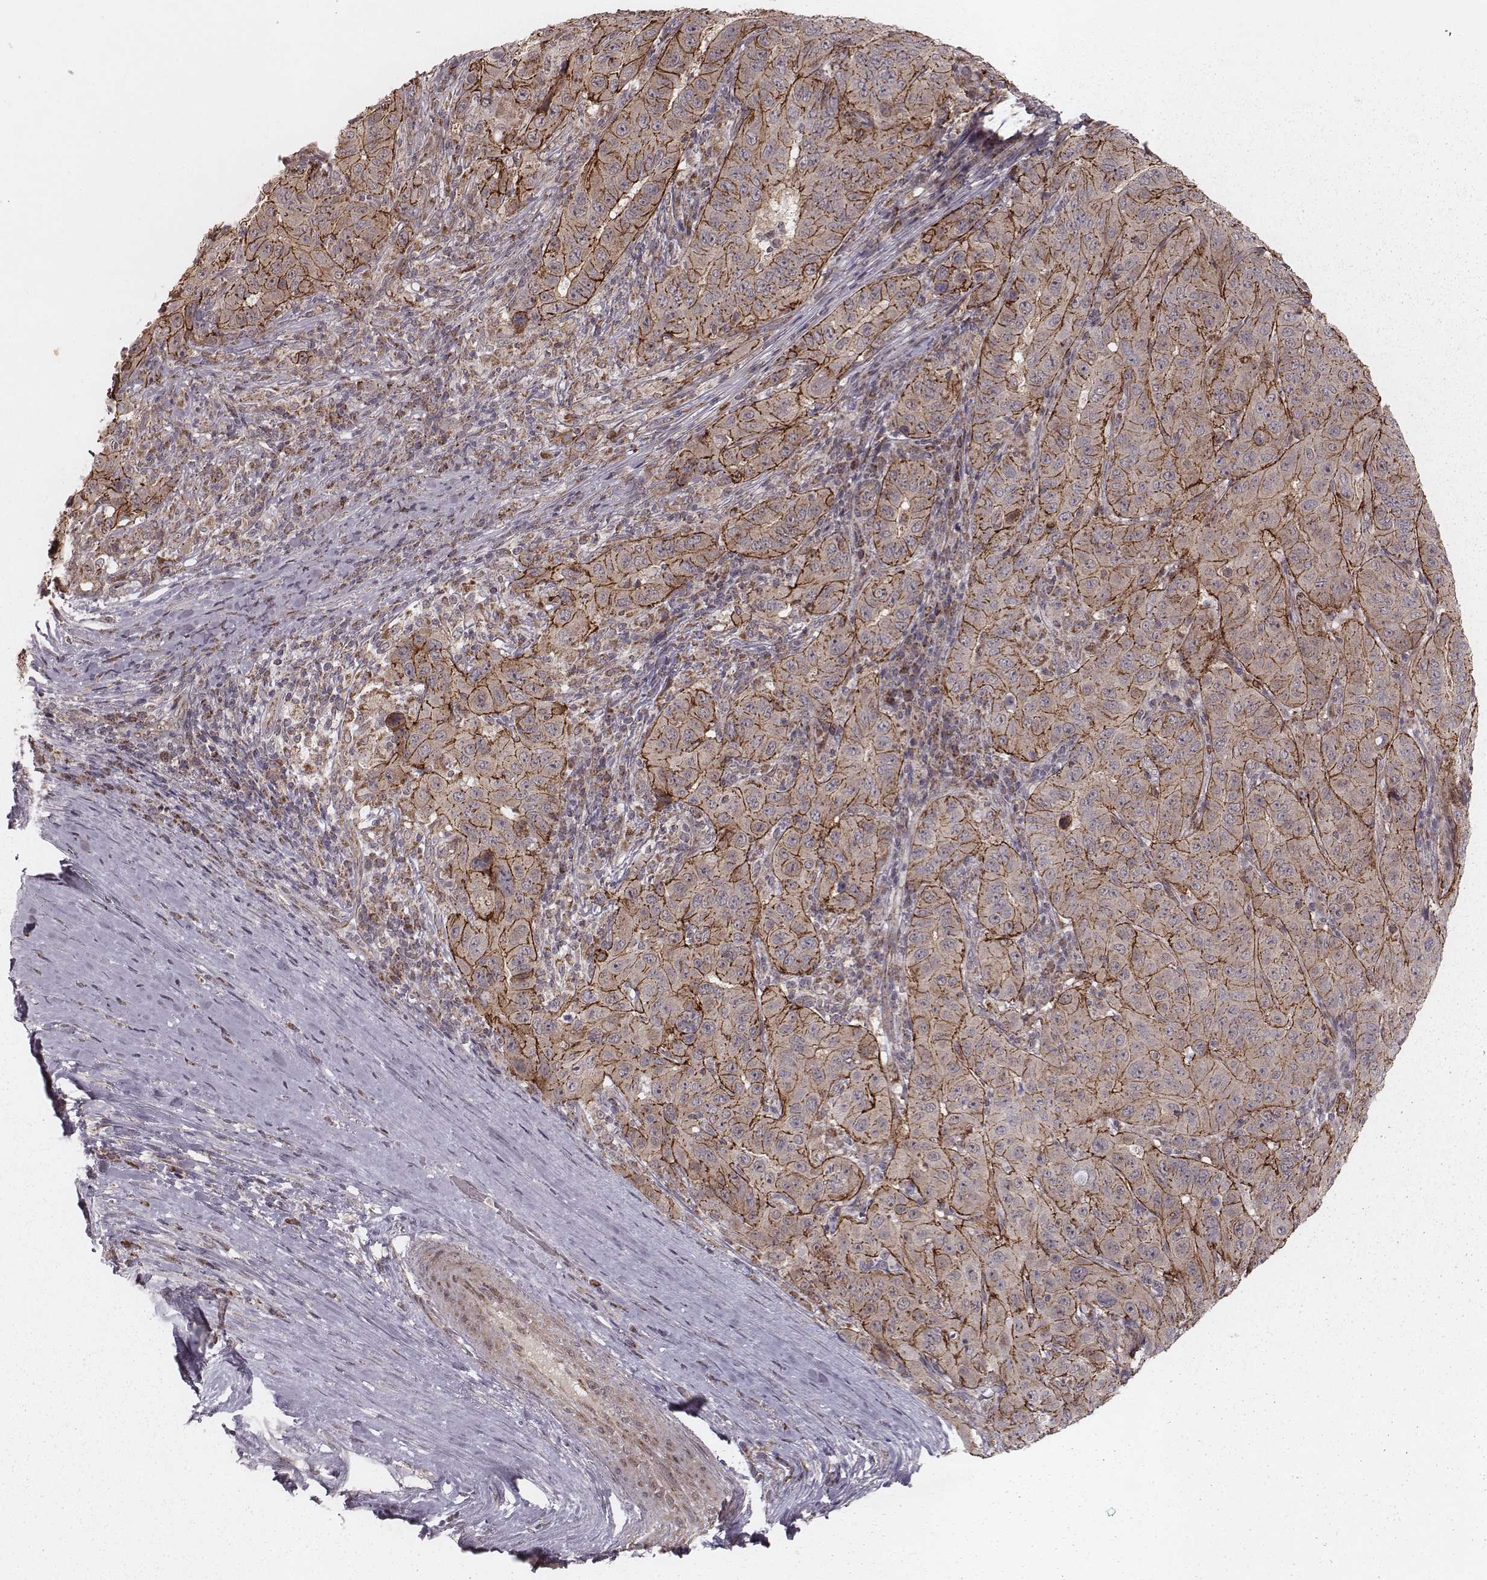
{"staining": {"intensity": "weak", "quantity": "25%-75%", "location": "cytoplasmic/membranous"}, "tissue": "pancreatic cancer", "cell_type": "Tumor cells", "image_type": "cancer", "snomed": [{"axis": "morphology", "description": "Adenocarcinoma, NOS"}, {"axis": "topography", "description": "Pancreas"}], "caption": "Protein staining of pancreatic adenocarcinoma tissue exhibits weak cytoplasmic/membranous staining in about 25%-75% of tumor cells. (brown staining indicates protein expression, while blue staining denotes nuclei).", "gene": "NDUFA7", "patient": {"sex": "male", "age": 63}}